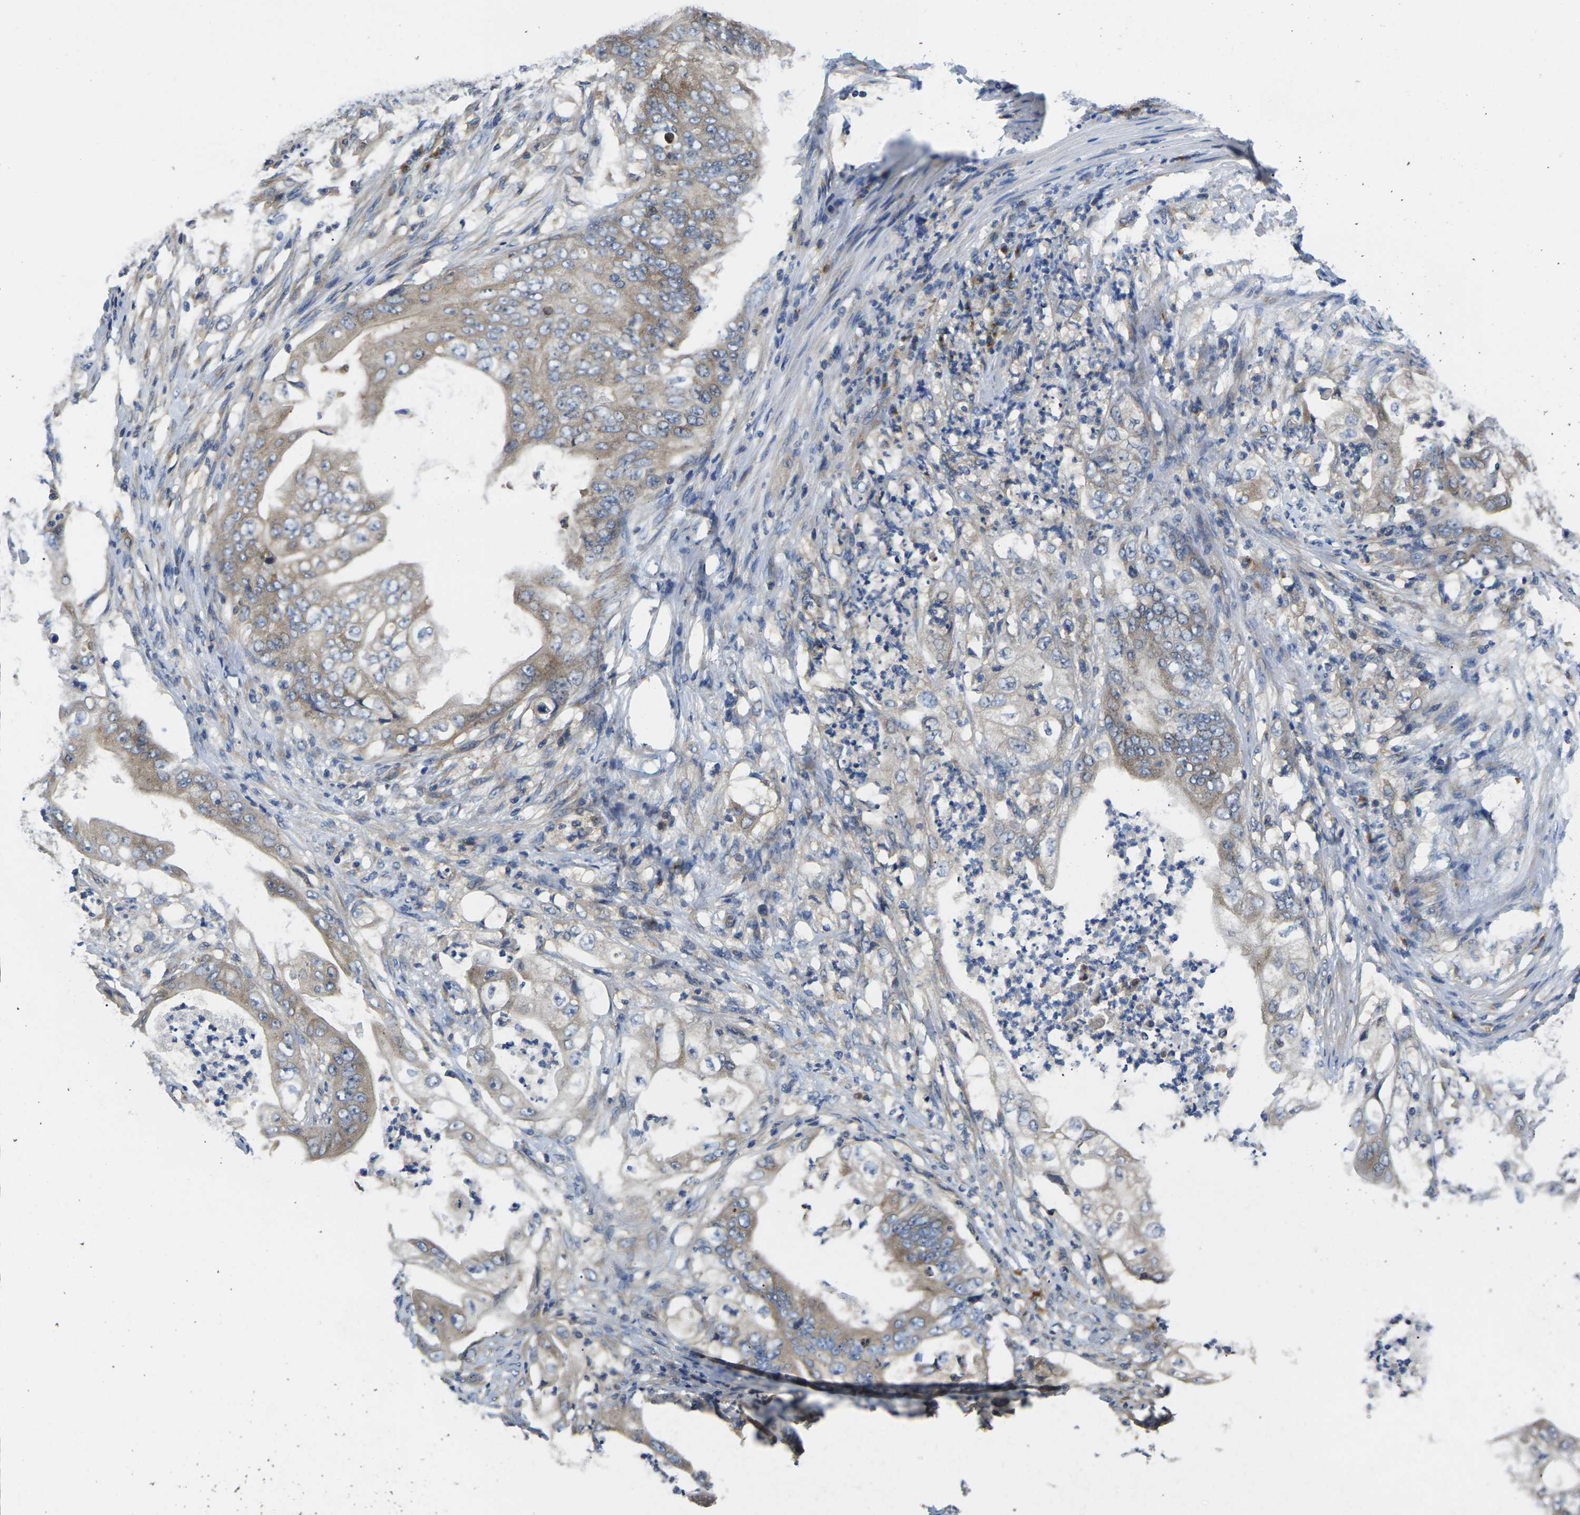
{"staining": {"intensity": "moderate", "quantity": "25%-75%", "location": "cytoplasmic/membranous"}, "tissue": "stomach cancer", "cell_type": "Tumor cells", "image_type": "cancer", "snomed": [{"axis": "morphology", "description": "Adenocarcinoma, NOS"}, {"axis": "topography", "description": "Stomach"}], "caption": "Tumor cells show medium levels of moderate cytoplasmic/membranous positivity in about 25%-75% of cells in stomach cancer (adenocarcinoma).", "gene": "TMCC2", "patient": {"sex": "female", "age": 73}}